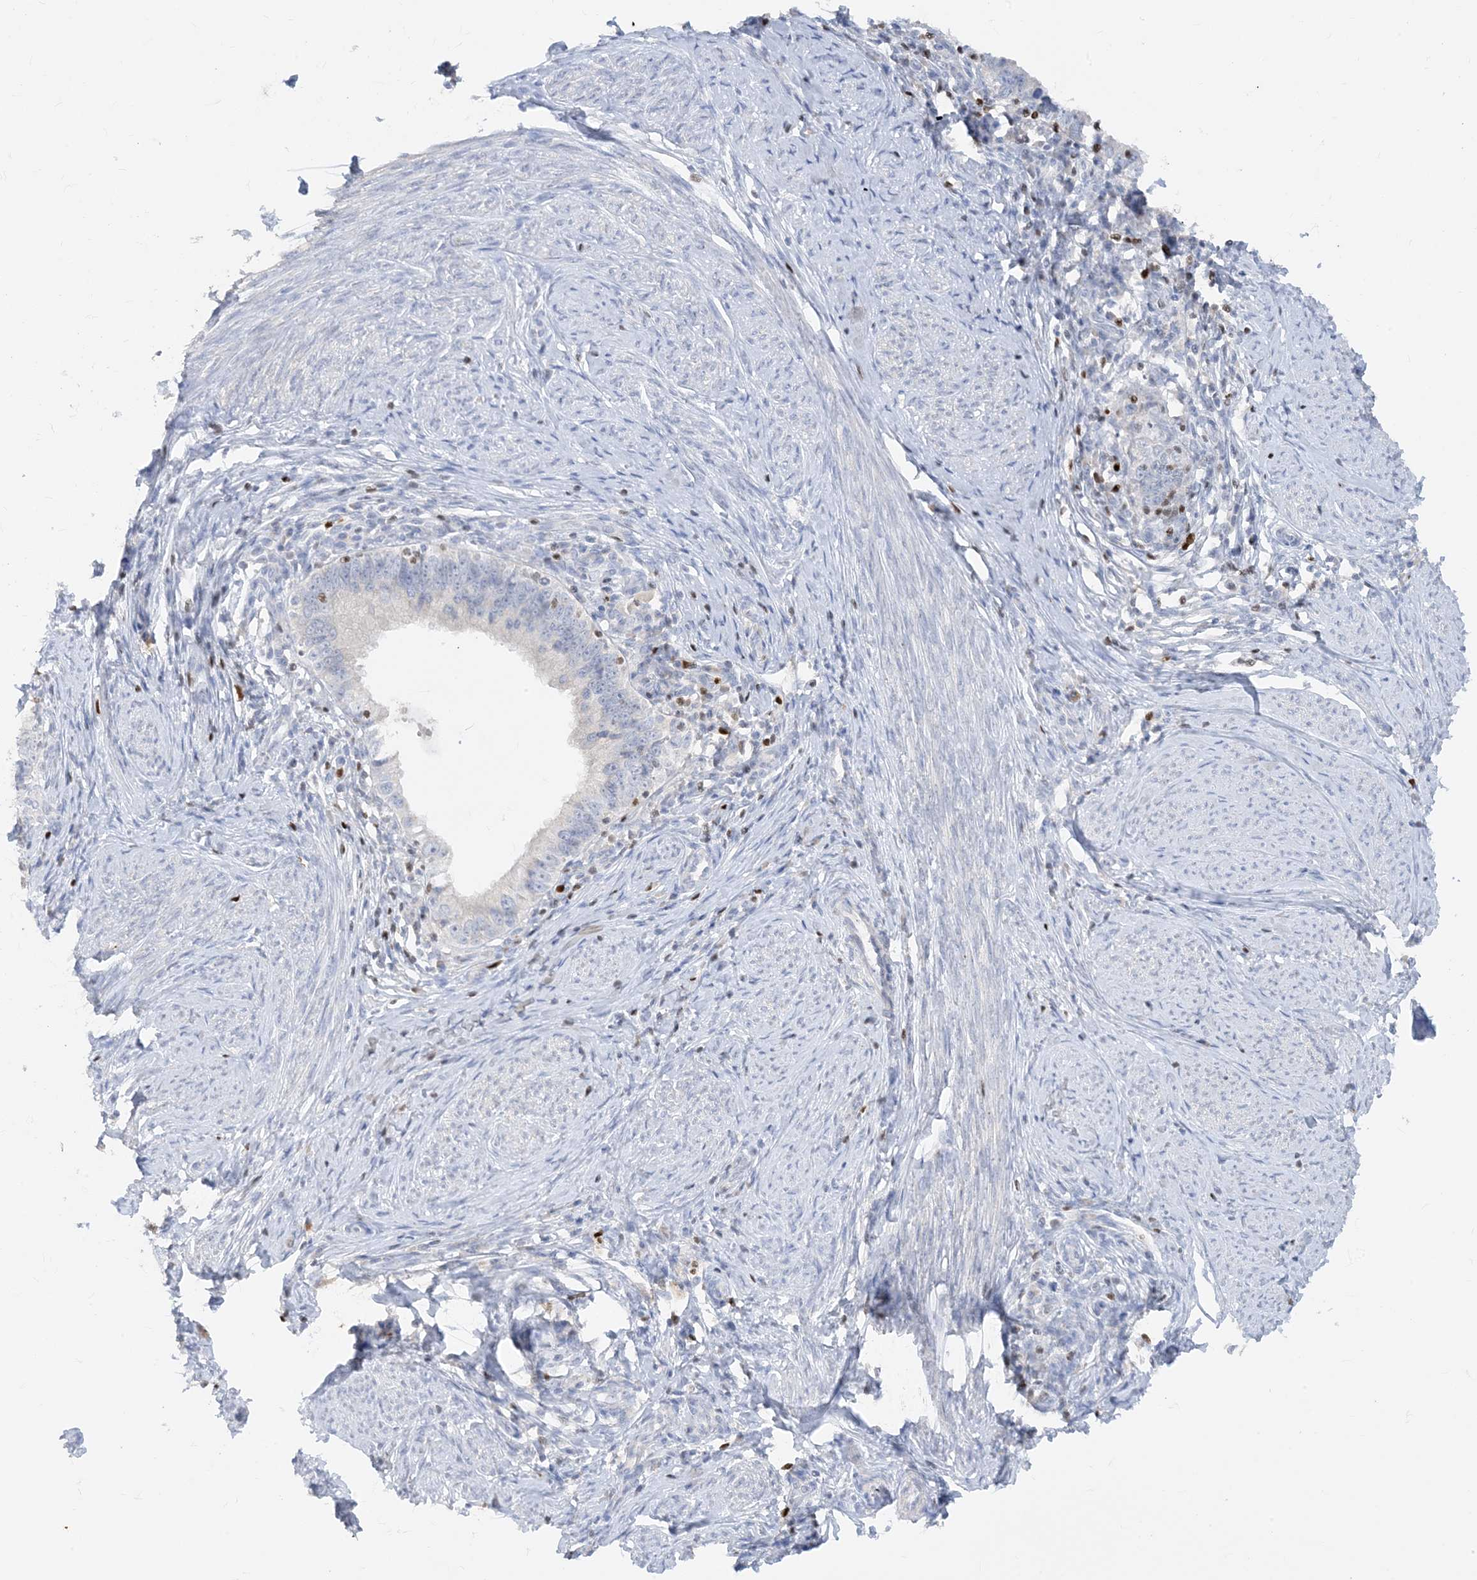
{"staining": {"intensity": "negative", "quantity": "none", "location": "none"}, "tissue": "cervical cancer", "cell_type": "Tumor cells", "image_type": "cancer", "snomed": [{"axis": "morphology", "description": "Adenocarcinoma, NOS"}, {"axis": "topography", "description": "Cervix"}], "caption": "An IHC photomicrograph of cervical cancer (adenocarcinoma) is shown. There is no staining in tumor cells of cervical cancer (adenocarcinoma).", "gene": "TBX21", "patient": {"sex": "female", "age": 36}}